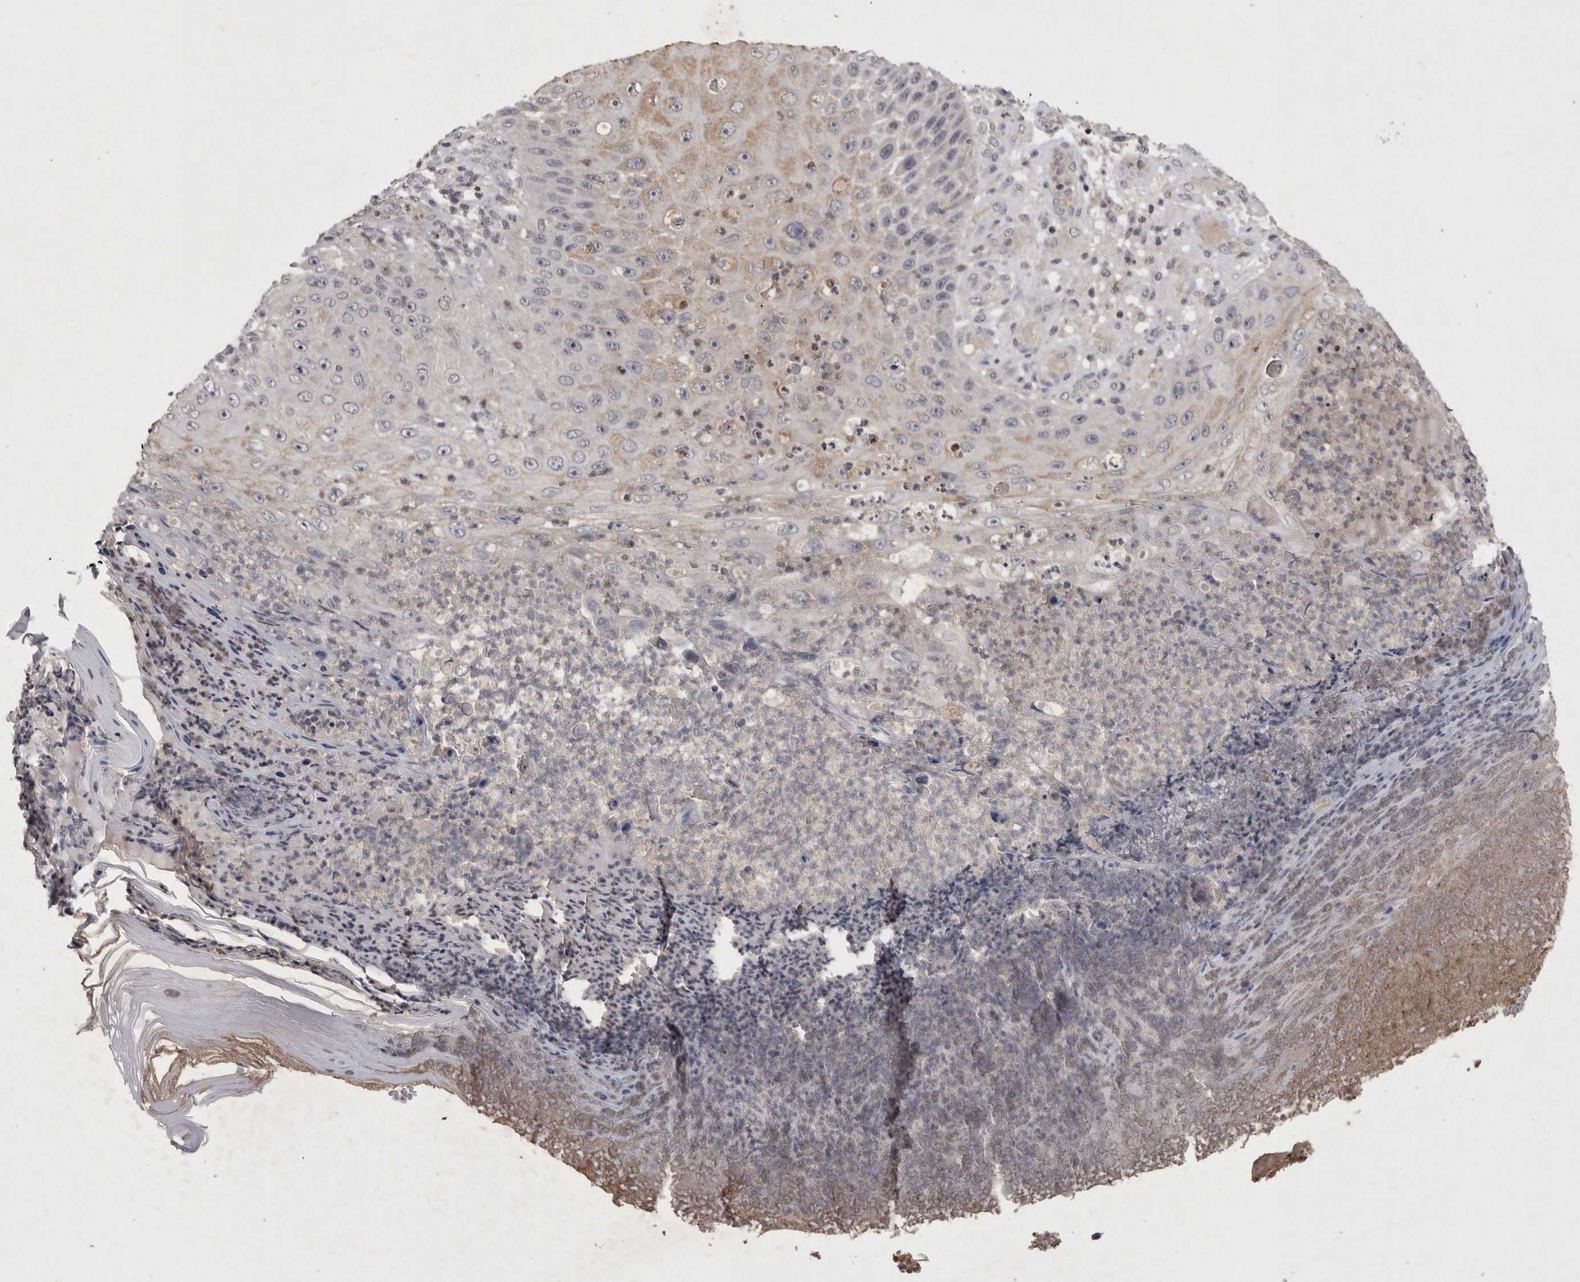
{"staining": {"intensity": "weak", "quantity": "25%-75%", "location": "cytoplasmic/membranous"}, "tissue": "skin cancer", "cell_type": "Tumor cells", "image_type": "cancer", "snomed": [{"axis": "morphology", "description": "Squamous cell carcinoma, NOS"}, {"axis": "topography", "description": "Skin"}], "caption": "Immunohistochemical staining of skin cancer (squamous cell carcinoma) shows weak cytoplasmic/membranous protein staining in about 25%-75% of tumor cells. The staining was performed using DAB, with brown indicating positive protein expression. Nuclei are stained blue with hematoxylin.", "gene": "APLNR", "patient": {"sex": "female", "age": 88}}